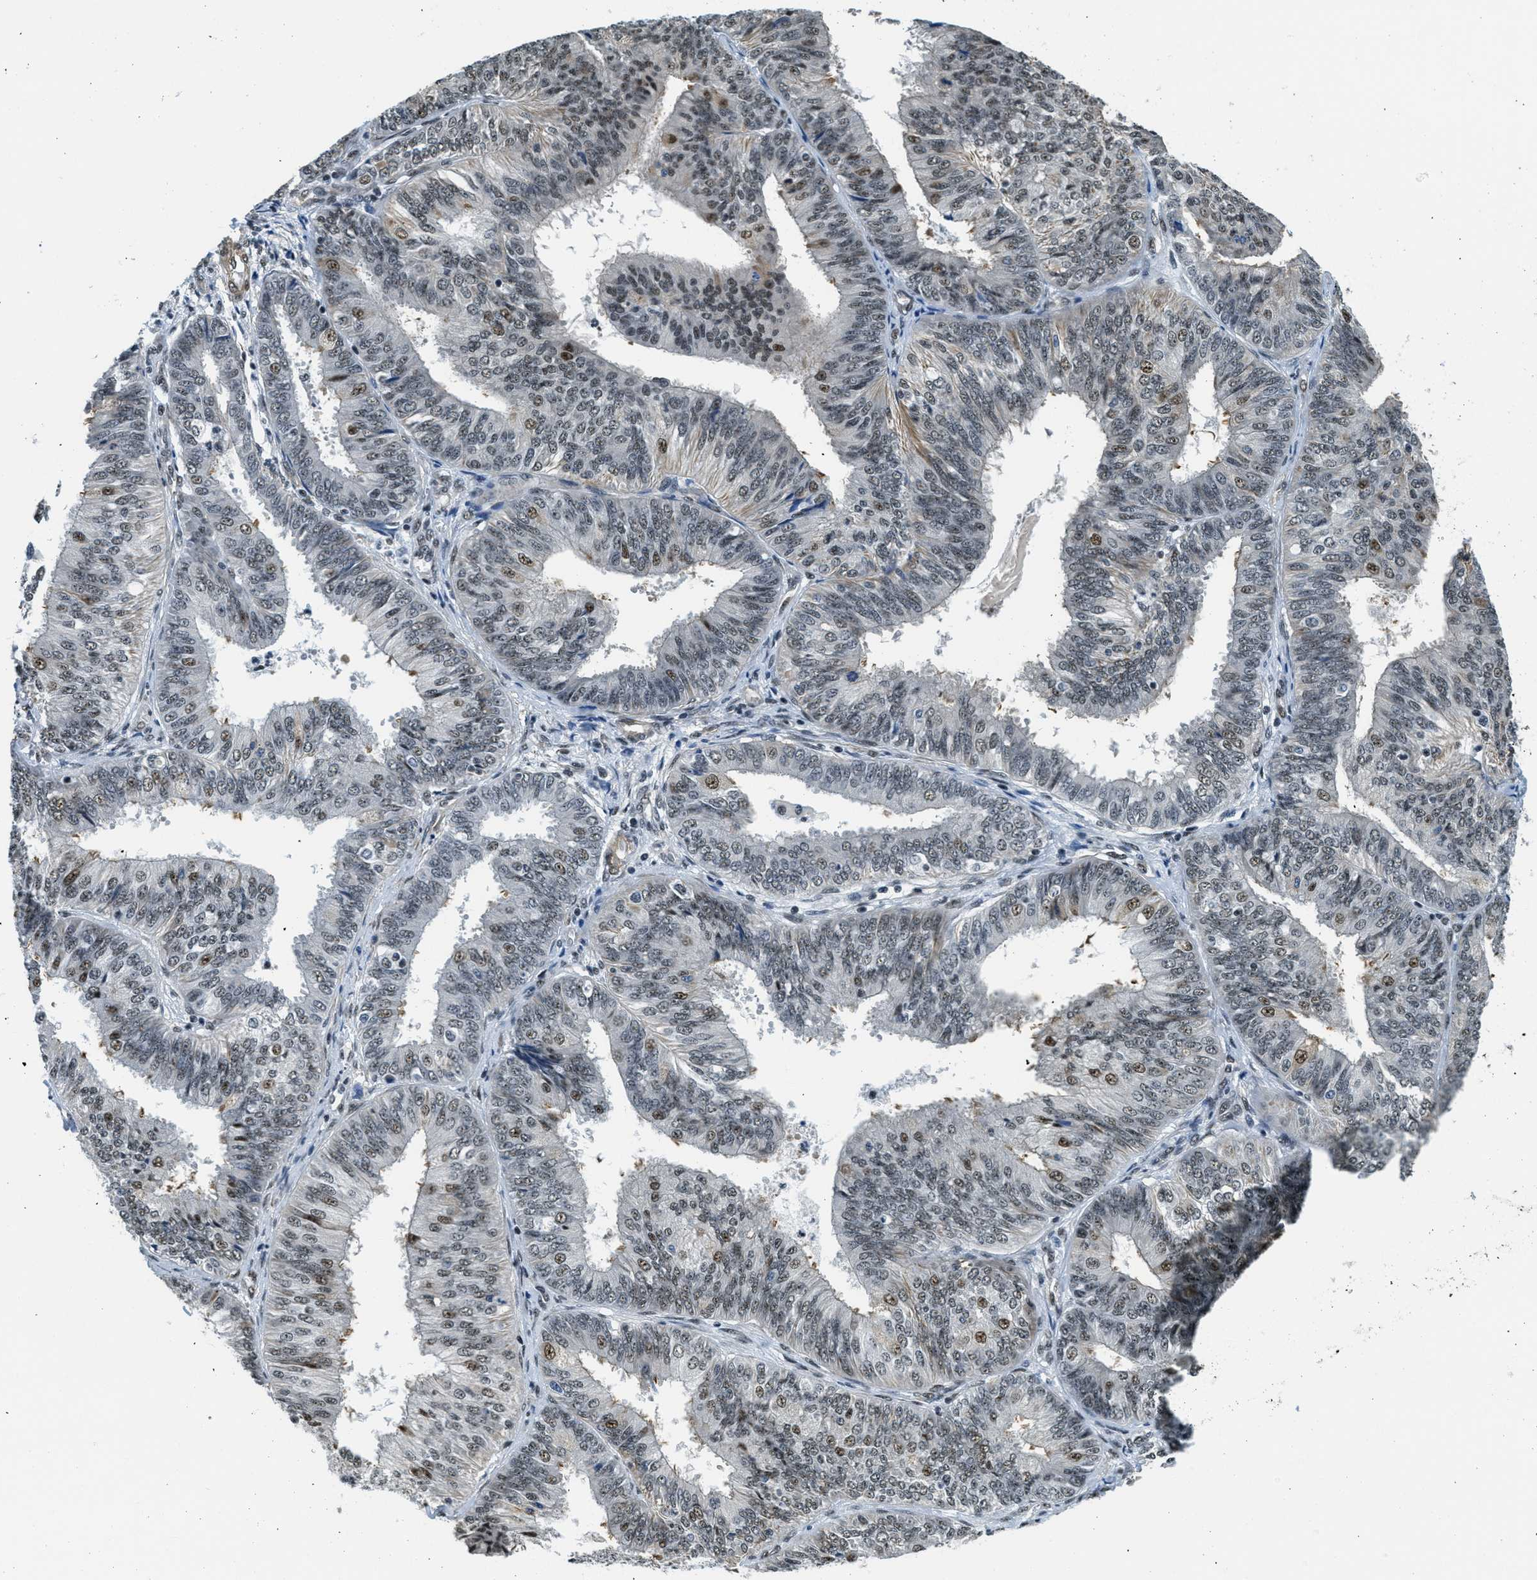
{"staining": {"intensity": "moderate", "quantity": "25%-75%", "location": "nuclear"}, "tissue": "endometrial cancer", "cell_type": "Tumor cells", "image_type": "cancer", "snomed": [{"axis": "morphology", "description": "Adenocarcinoma, NOS"}, {"axis": "topography", "description": "Endometrium"}], "caption": "Endometrial adenocarcinoma stained with a protein marker demonstrates moderate staining in tumor cells.", "gene": "CFAP36", "patient": {"sex": "female", "age": 58}}